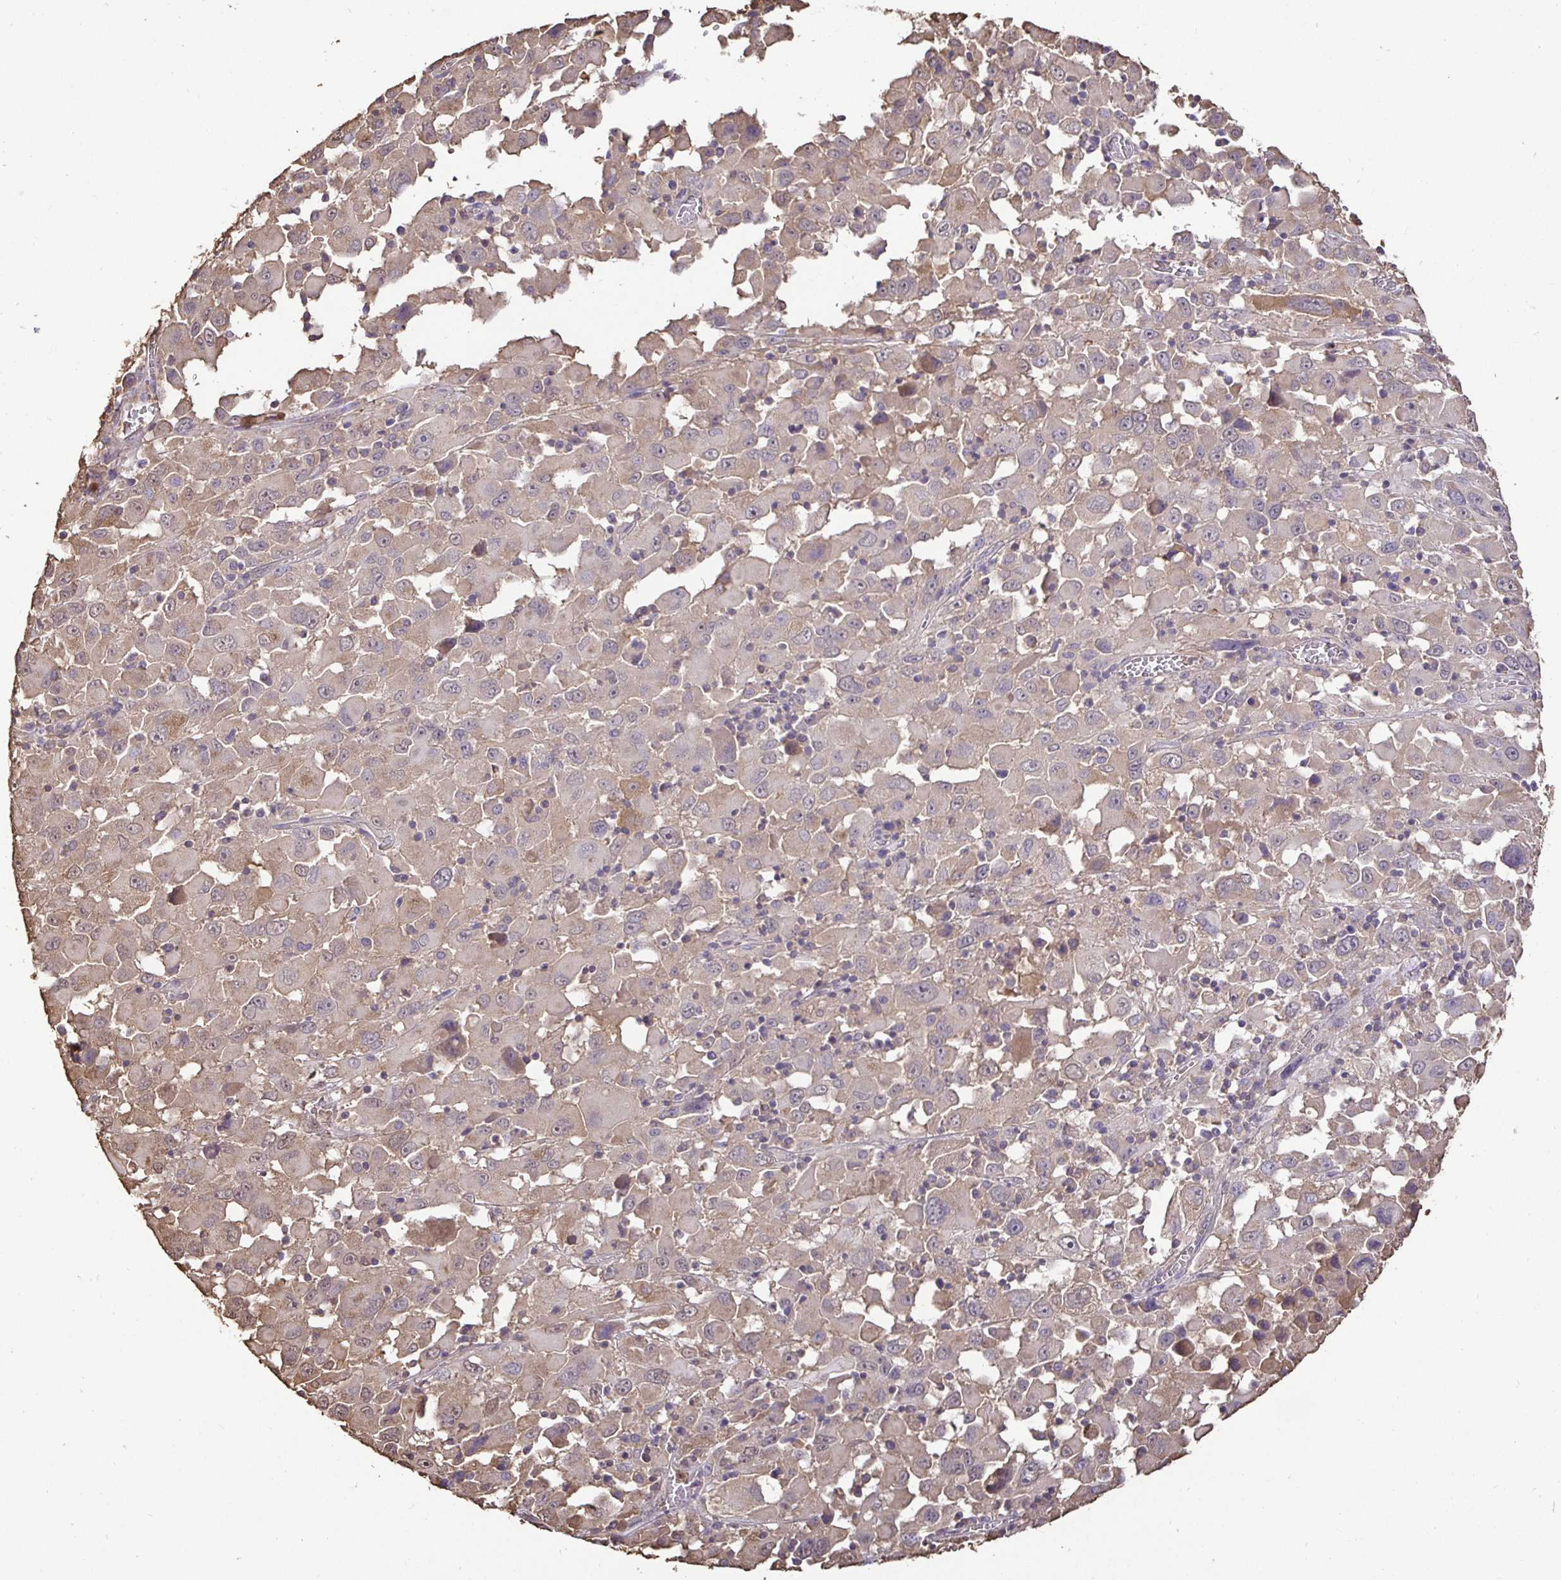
{"staining": {"intensity": "weak", "quantity": "<25%", "location": "cytoplasmic/membranous,nuclear"}, "tissue": "melanoma", "cell_type": "Tumor cells", "image_type": "cancer", "snomed": [{"axis": "morphology", "description": "Malignant melanoma, Metastatic site"}, {"axis": "topography", "description": "Soft tissue"}], "caption": "Human malignant melanoma (metastatic site) stained for a protein using IHC displays no expression in tumor cells.", "gene": "MAPK8IP3", "patient": {"sex": "male", "age": 50}}